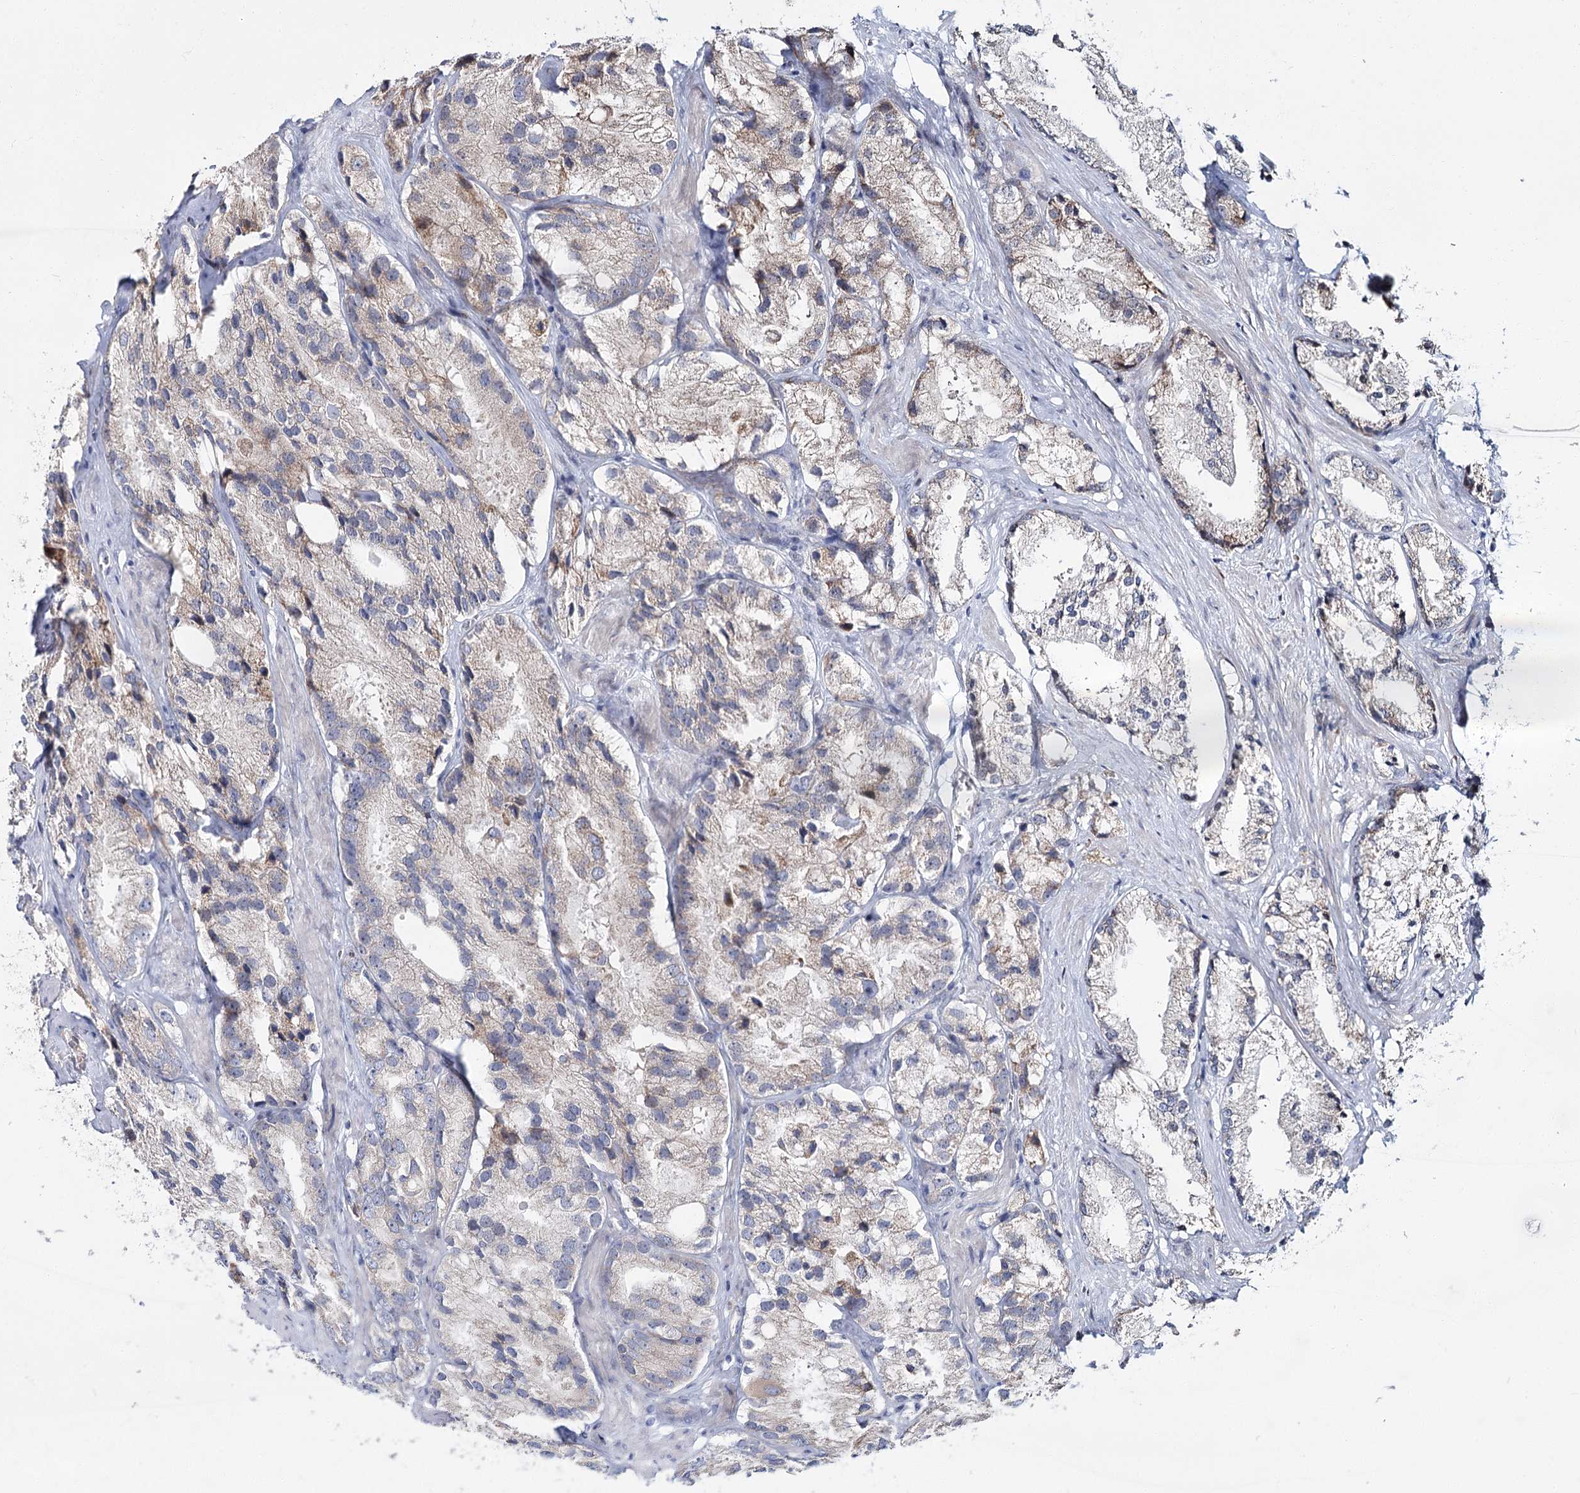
{"staining": {"intensity": "weak", "quantity": ">75%", "location": "cytoplasmic/membranous"}, "tissue": "prostate cancer", "cell_type": "Tumor cells", "image_type": "cancer", "snomed": [{"axis": "morphology", "description": "Adenocarcinoma, High grade"}, {"axis": "topography", "description": "Prostate"}], "caption": "Prostate cancer (adenocarcinoma (high-grade)) stained for a protein (brown) shows weak cytoplasmic/membranous positive positivity in about >75% of tumor cells.", "gene": "CPLANE1", "patient": {"sex": "male", "age": 66}}